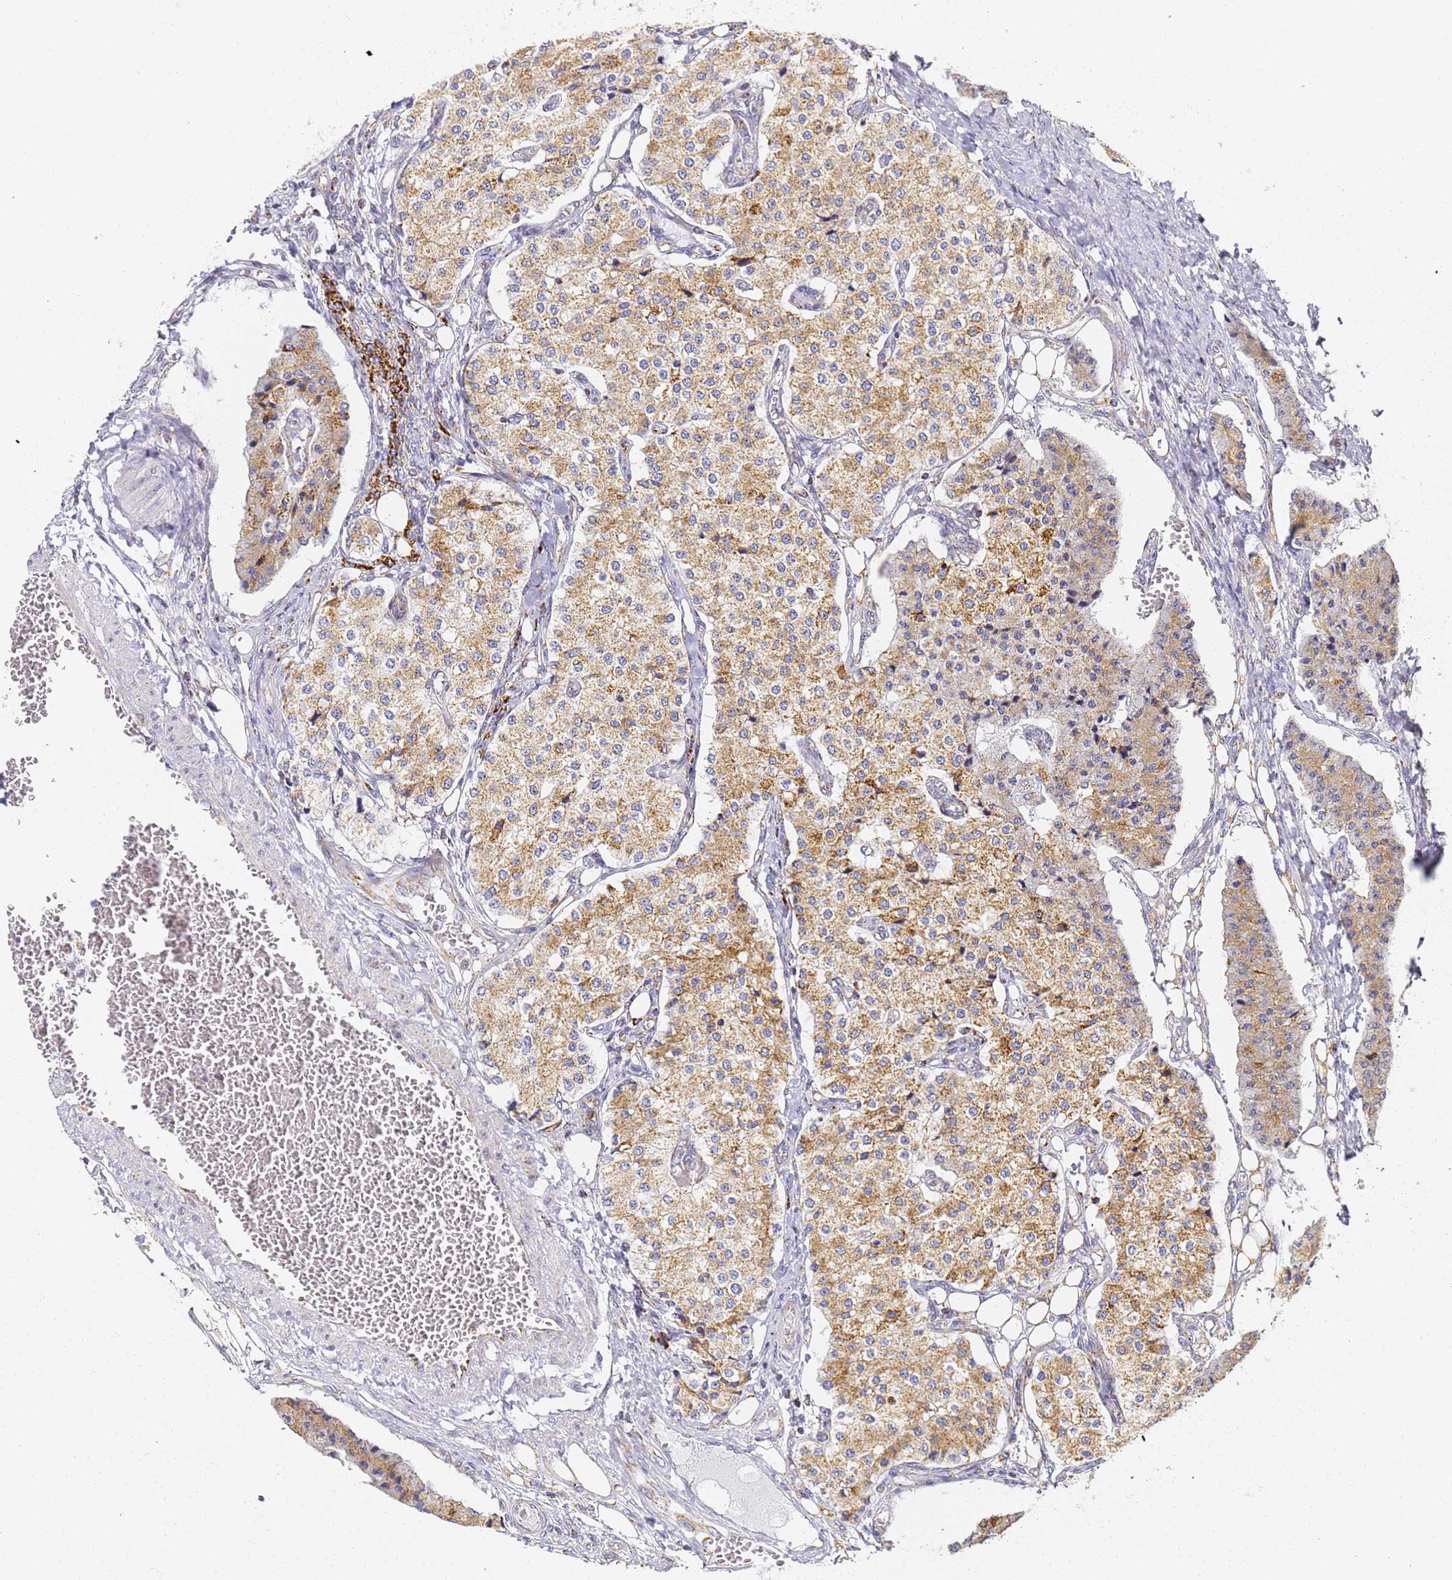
{"staining": {"intensity": "moderate", "quantity": ">75%", "location": "cytoplasmic/membranous"}, "tissue": "carcinoid", "cell_type": "Tumor cells", "image_type": "cancer", "snomed": [{"axis": "morphology", "description": "Carcinoid, malignant, NOS"}, {"axis": "topography", "description": "Colon"}], "caption": "Human carcinoid stained with a protein marker displays moderate staining in tumor cells.", "gene": "CNIH4", "patient": {"sex": "female", "age": 52}}